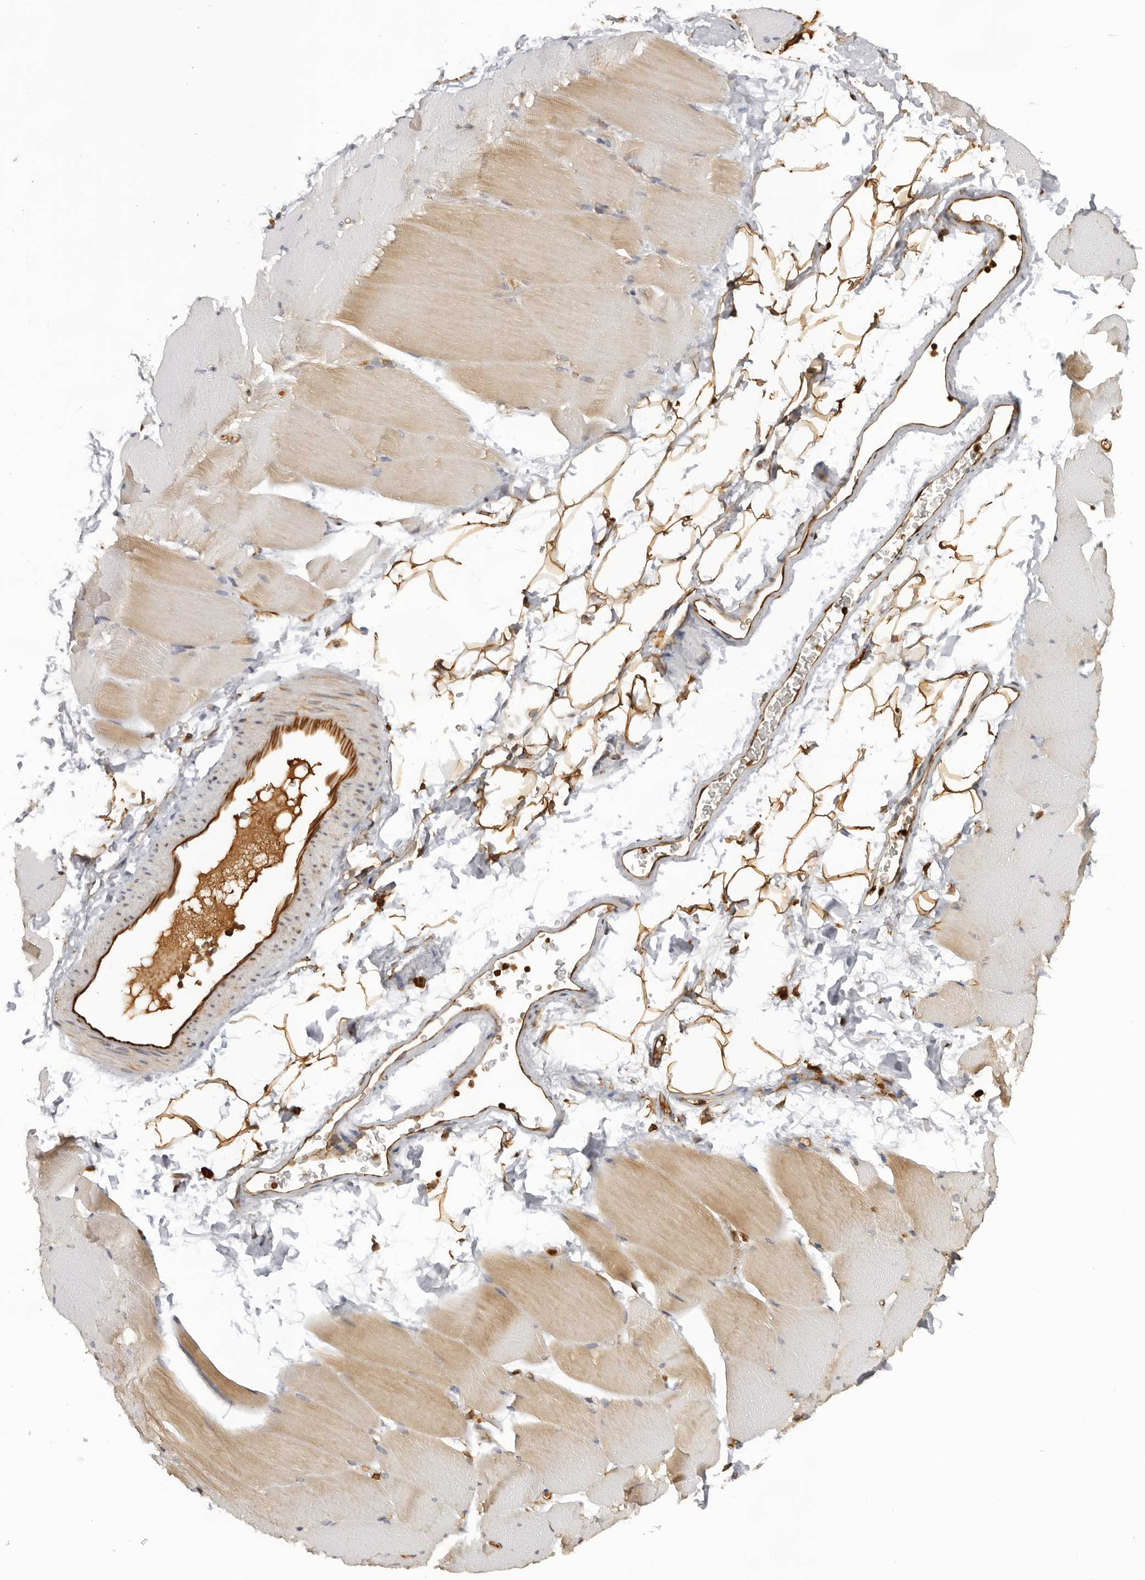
{"staining": {"intensity": "weak", "quantity": "25%-75%", "location": "cytoplasmic/membranous"}, "tissue": "skeletal muscle", "cell_type": "Myocytes", "image_type": "normal", "snomed": [{"axis": "morphology", "description": "Normal tissue, NOS"}, {"axis": "topography", "description": "Skeletal muscle"}, {"axis": "topography", "description": "Parathyroid gland"}], "caption": "This image reveals unremarkable skeletal muscle stained with immunohistochemistry to label a protein in brown. The cytoplasmic/membranous of myocytes show weak positivity for the protein. Nuclei are counter-stained blue.", "gene": "DYNLT5", "patient": {"sex": "female", "age": 37}}